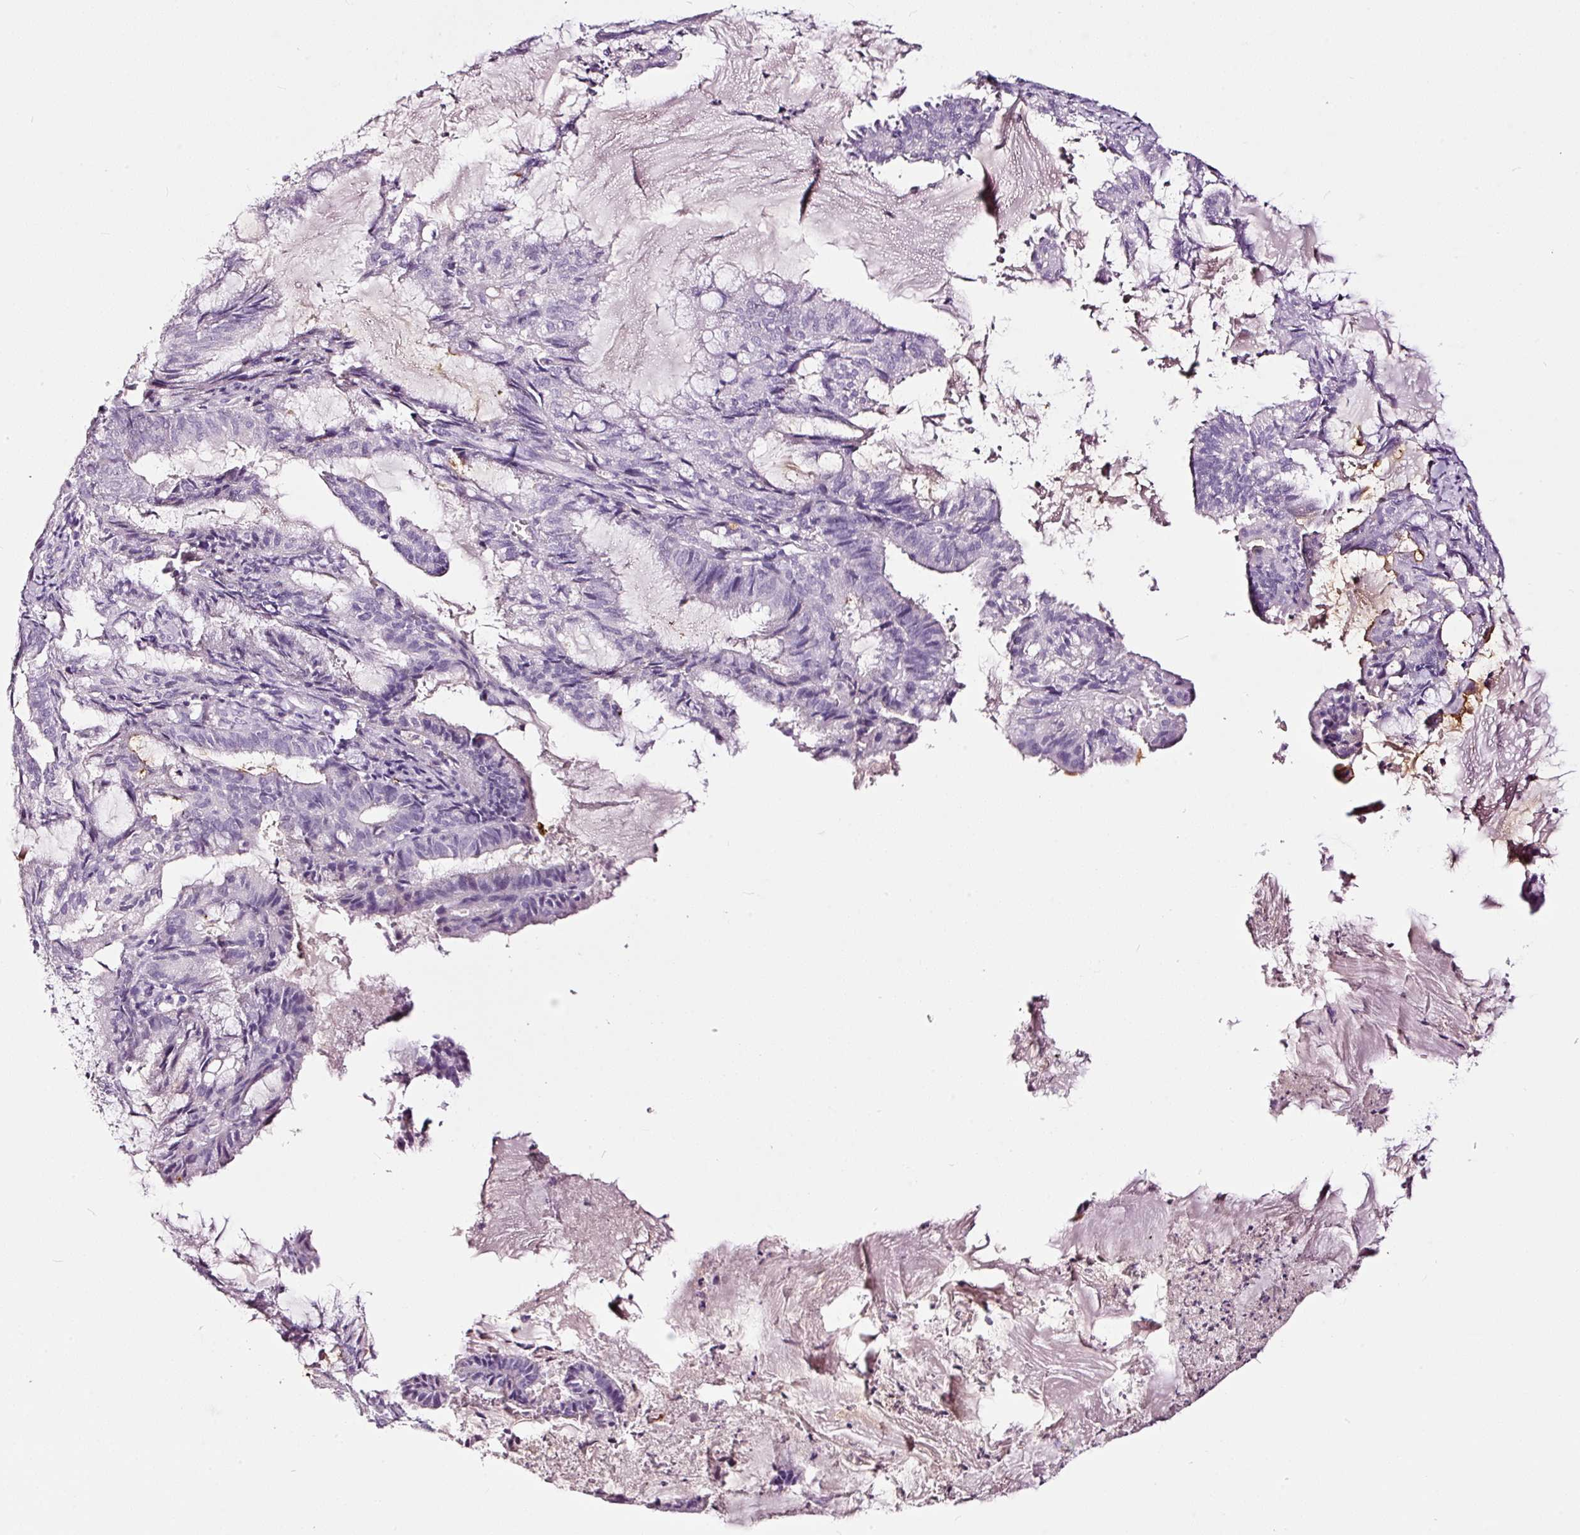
{"staining": {"intensity": "negative", "quantity": "none", "location": "none"}, "tissue": "endometrial cancer", "cell_type": "Tumor cells", "image_type": "cancer", "snomed": [{"axis": "morphology", "description": "Adenocarcinoma, NOS"}, {"axis": "topography", "description": "Endometrium"}], "caption": "High power microscopy micrograph of an immunohistochemistry (IHC) image of endometrial cancer, revealing no significant expression in tumor cells. (Stains: DAB immunohistochemistry with hematoxylin counter stain, Microscopy: brightfield microscopy at high magnification).", "gene": "LAMP3", "patient": {"sex": "female", "age": 86}}